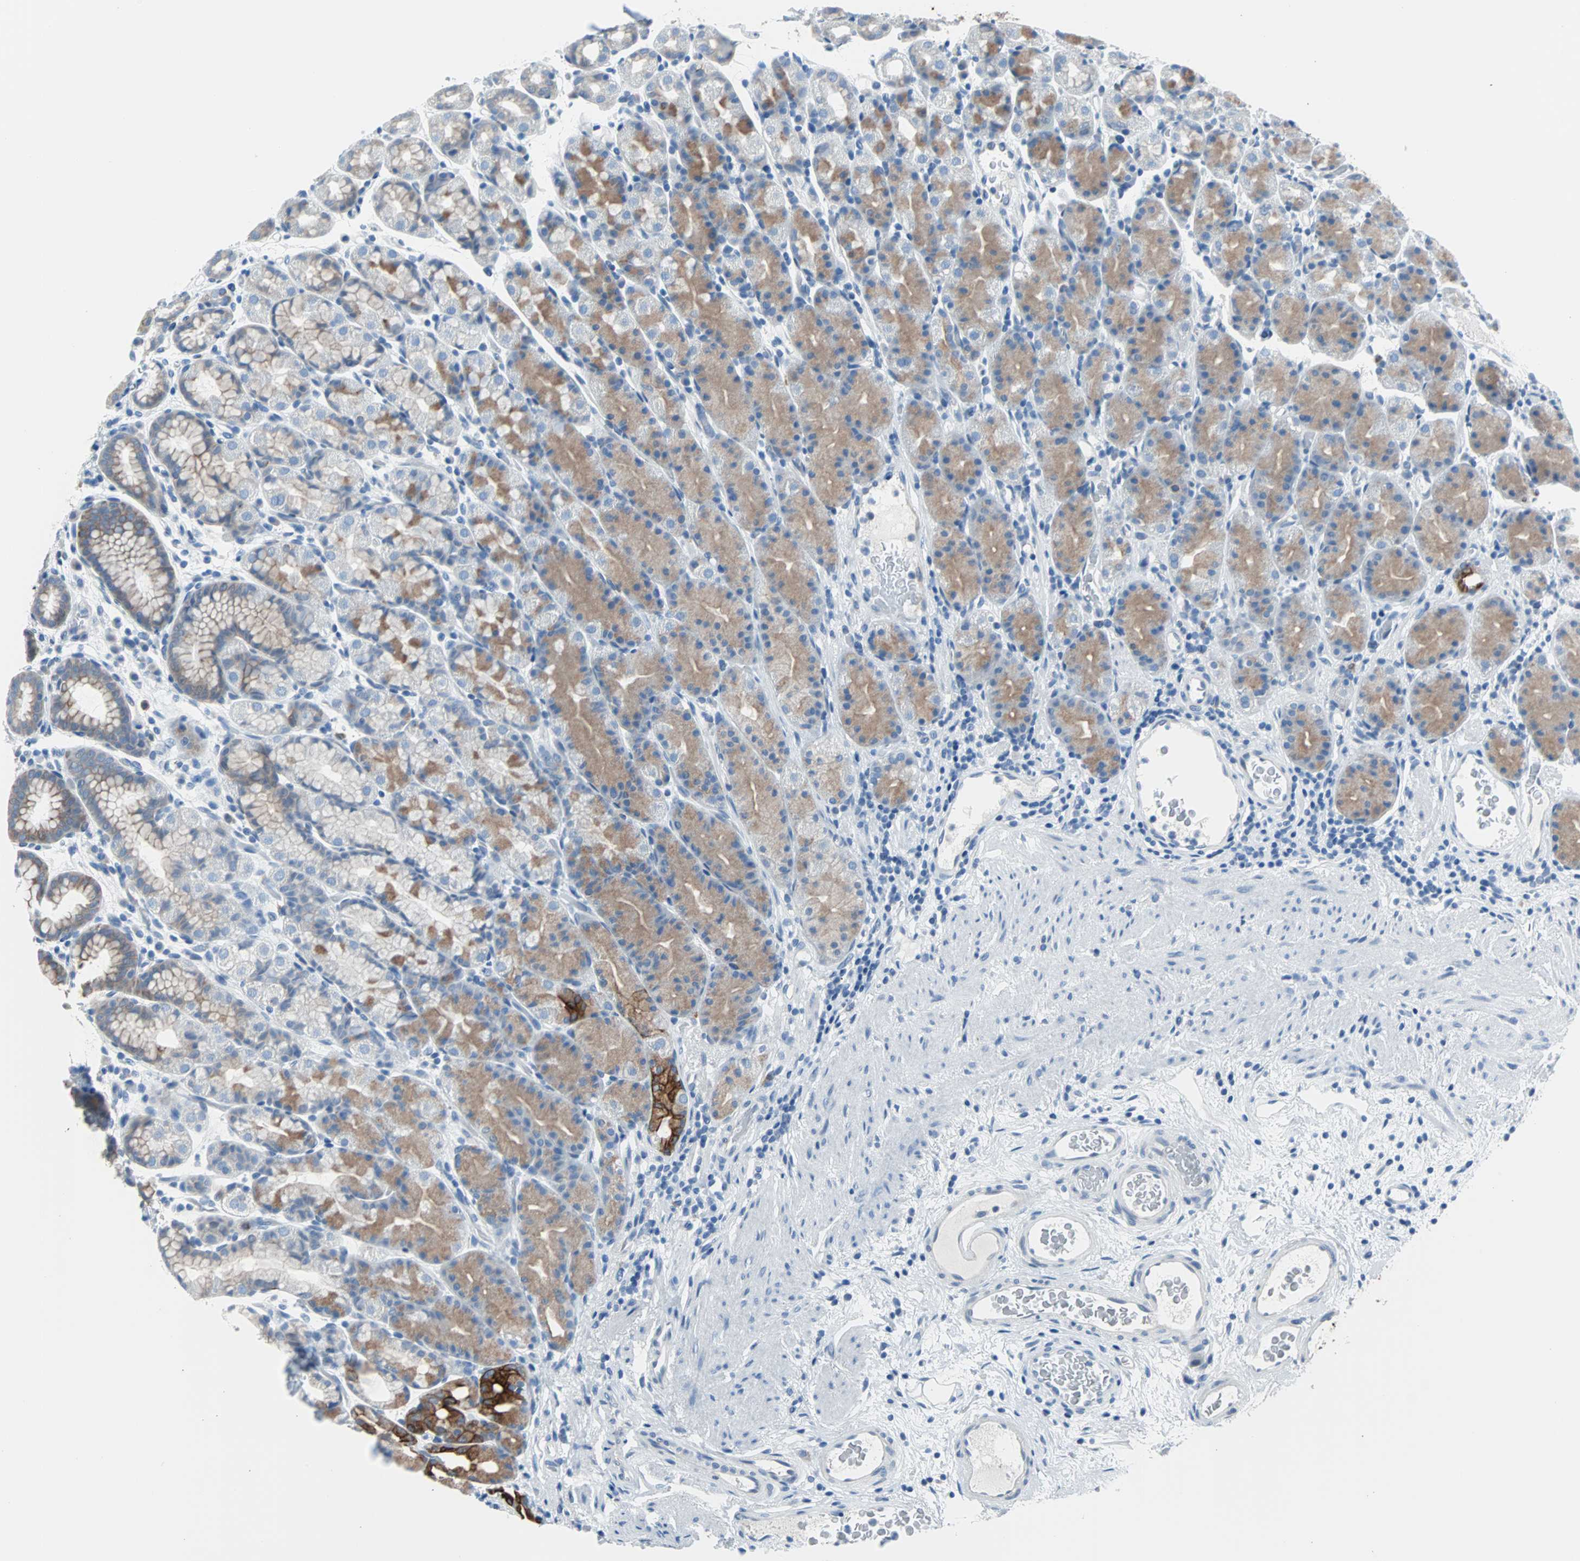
{"staining": {"intensity": "moderate", "quantity": "25%-75%", "location": "cytoplasmic/membranous"}, "tissue": "stomach", "cell_type": "Glandular cells", "image_type": "normal", "snomed": [{"axis": "morphology", "description": "Normal tissue, NOS"}, {"axis": "topography", "description": "Stomach, upper"}], "caption": "Immunohistochemical staining of normal stomach displays moderate cytoplasmic/membranous protein positivity in approximately 25%-75% of glandular cells.", "gene": "KRT7", "patient": {"sex": "male", "age": 68}}